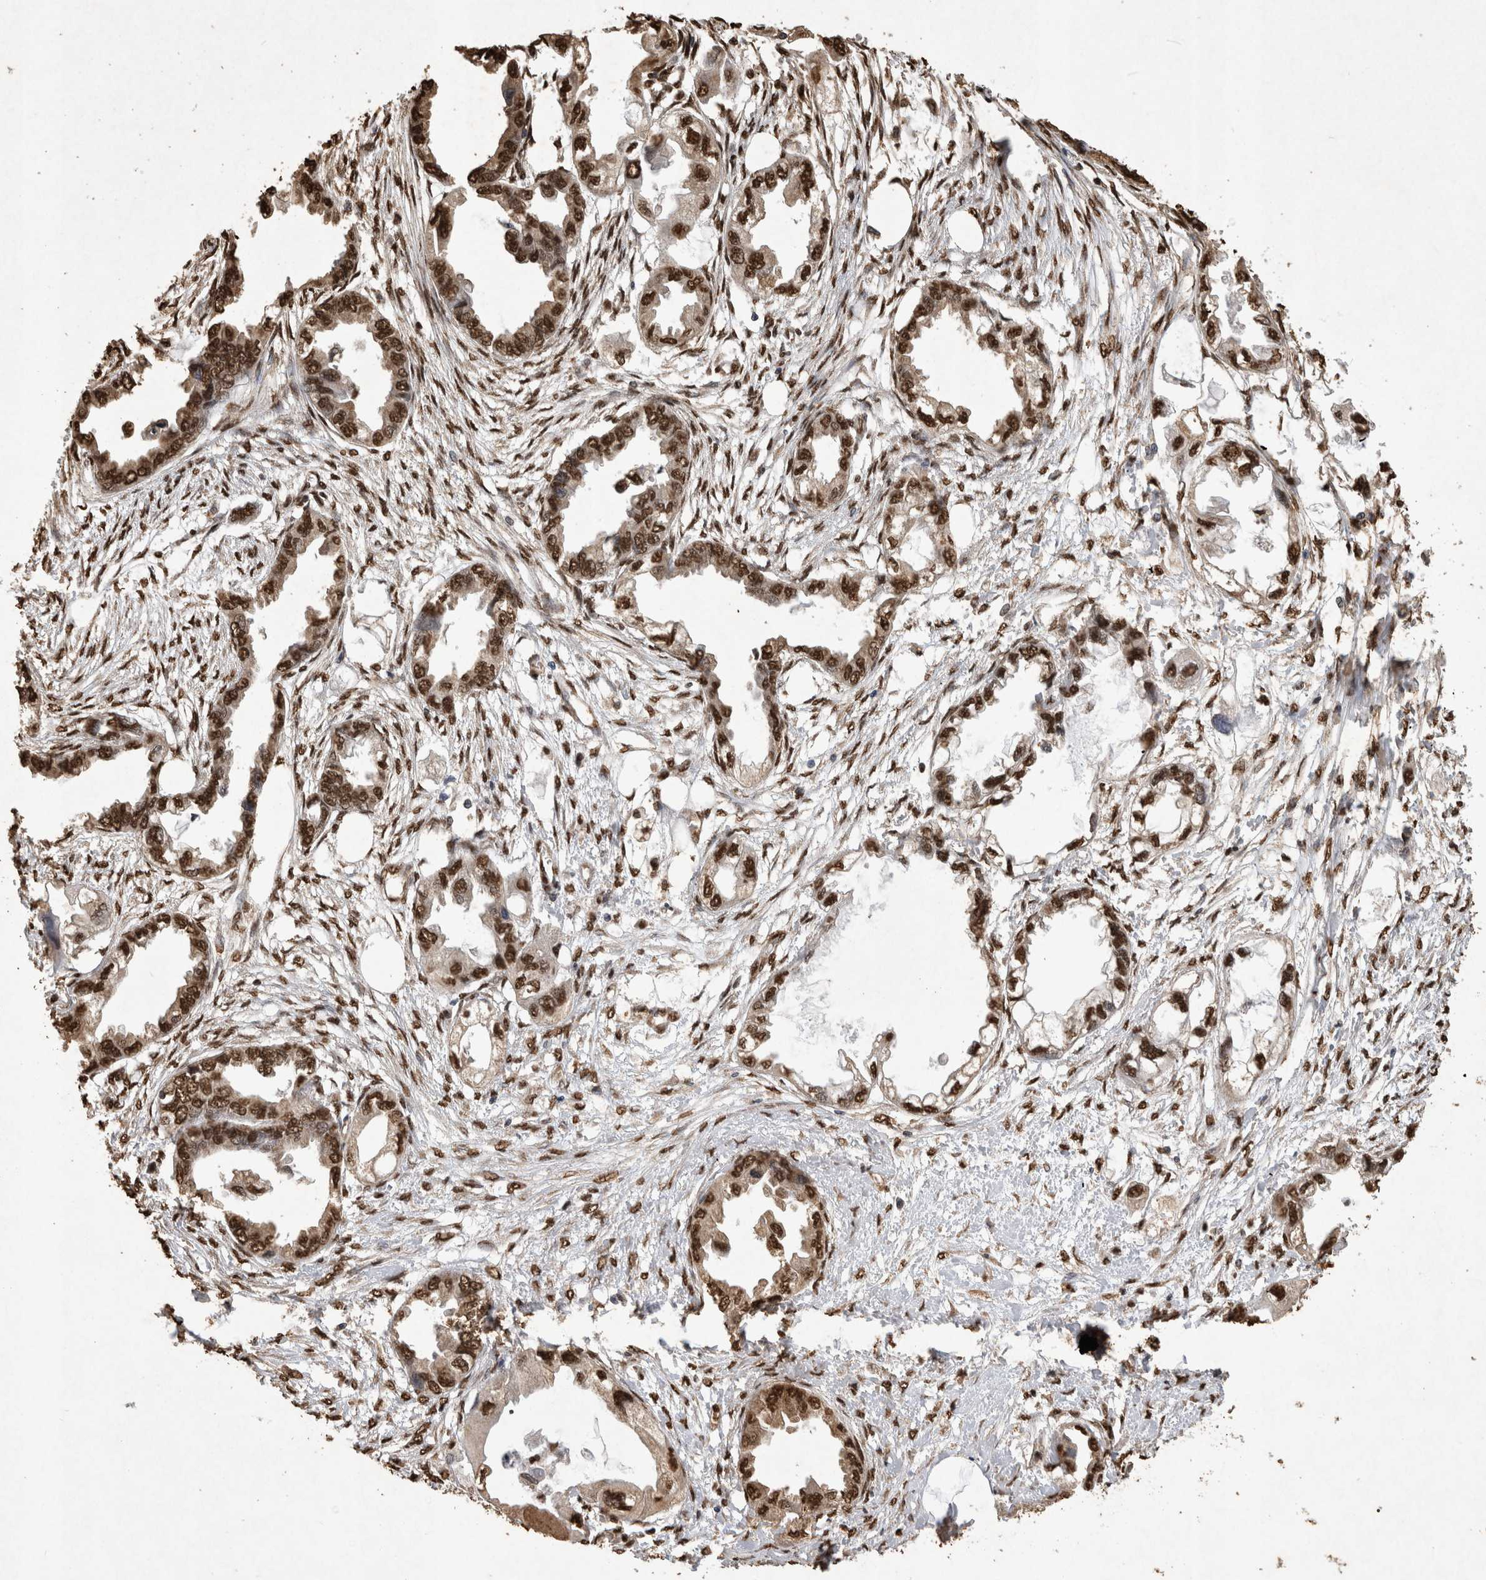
{"staining": {"intensity": "strong", "quantity": ">75%", "location": "nuclear"}, "tissue": "endometrial cancer", "cell_type": "Tumor cells", "image_type": "cancer", "snomed": [{"axis": "morphology", "description": "Adenocarcinoma, NOS"}, {"axis": "morphology", "description": "Adenocarcinoma, metastatic, NOS"}, {"axis": "topography", "description": "Adipose tissue"}, {"axis": "topography", "description": "Endometrium"}], "caption": "Endometrial cancer (metastatic adenocarcinoma) stained with immunohistochemistry exhibits strong nuclear expression in approximately >75% of tumor cells.", "gene": "OAS2", "patient": {"sex": "female", "age": 67}}